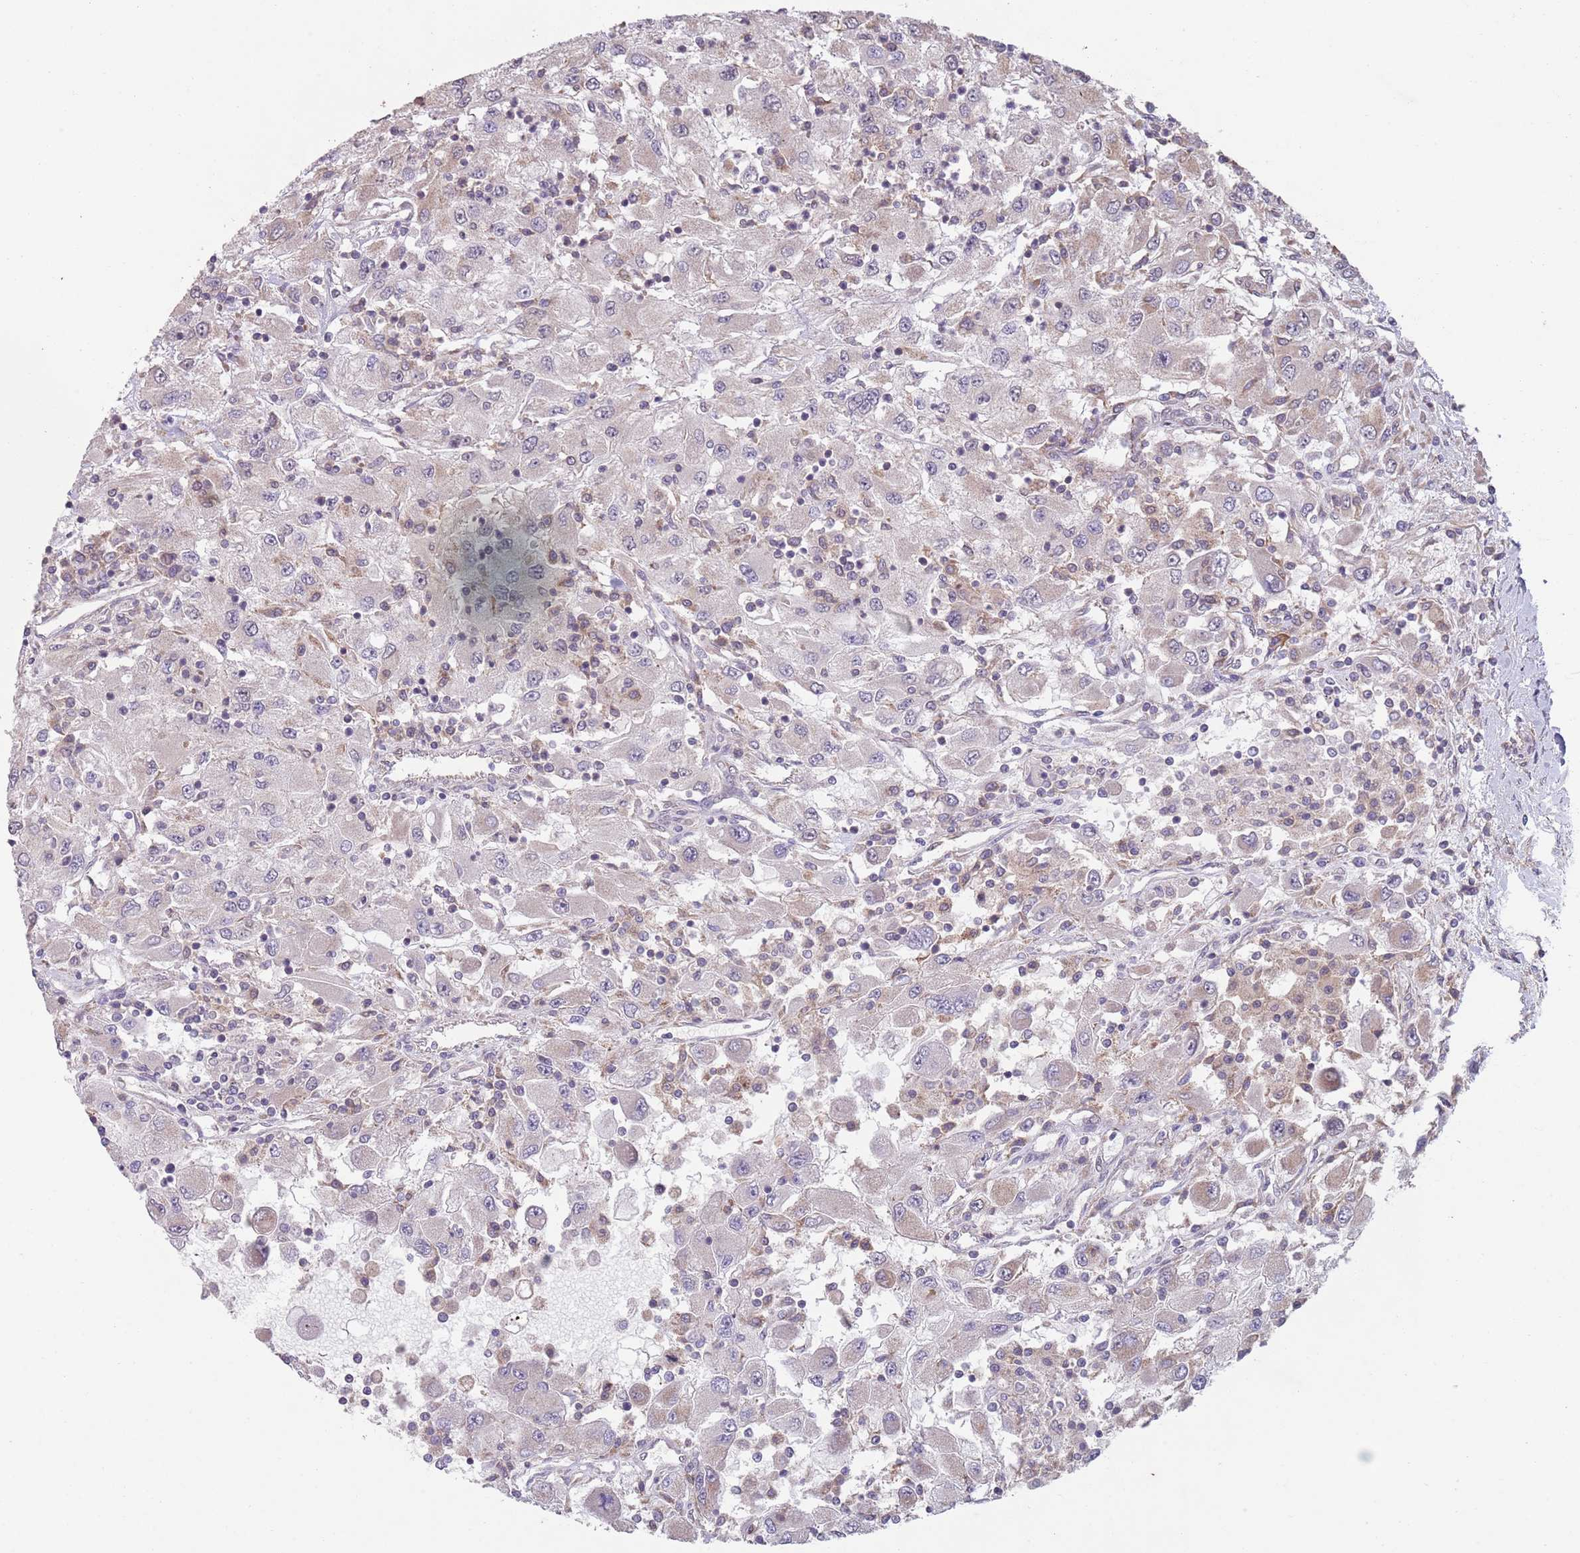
{"staining": {"intensity": "negative", "quantity": "none", "location": "none"}, "tissue": "renal cancer", "cell_type": "Tumor cells", "image_type": "cancer", "snomed": [{"axis": "morphology", "description": "Adenocarcinoma, NOS"}, {"axis": "topography", "description": "Kidney"}], "caption": "Protein analysis of renal cancer shows no significant expression in tumor cells.", "gene": "CHD9", "patient": {"sex": "female", "age": 67}}